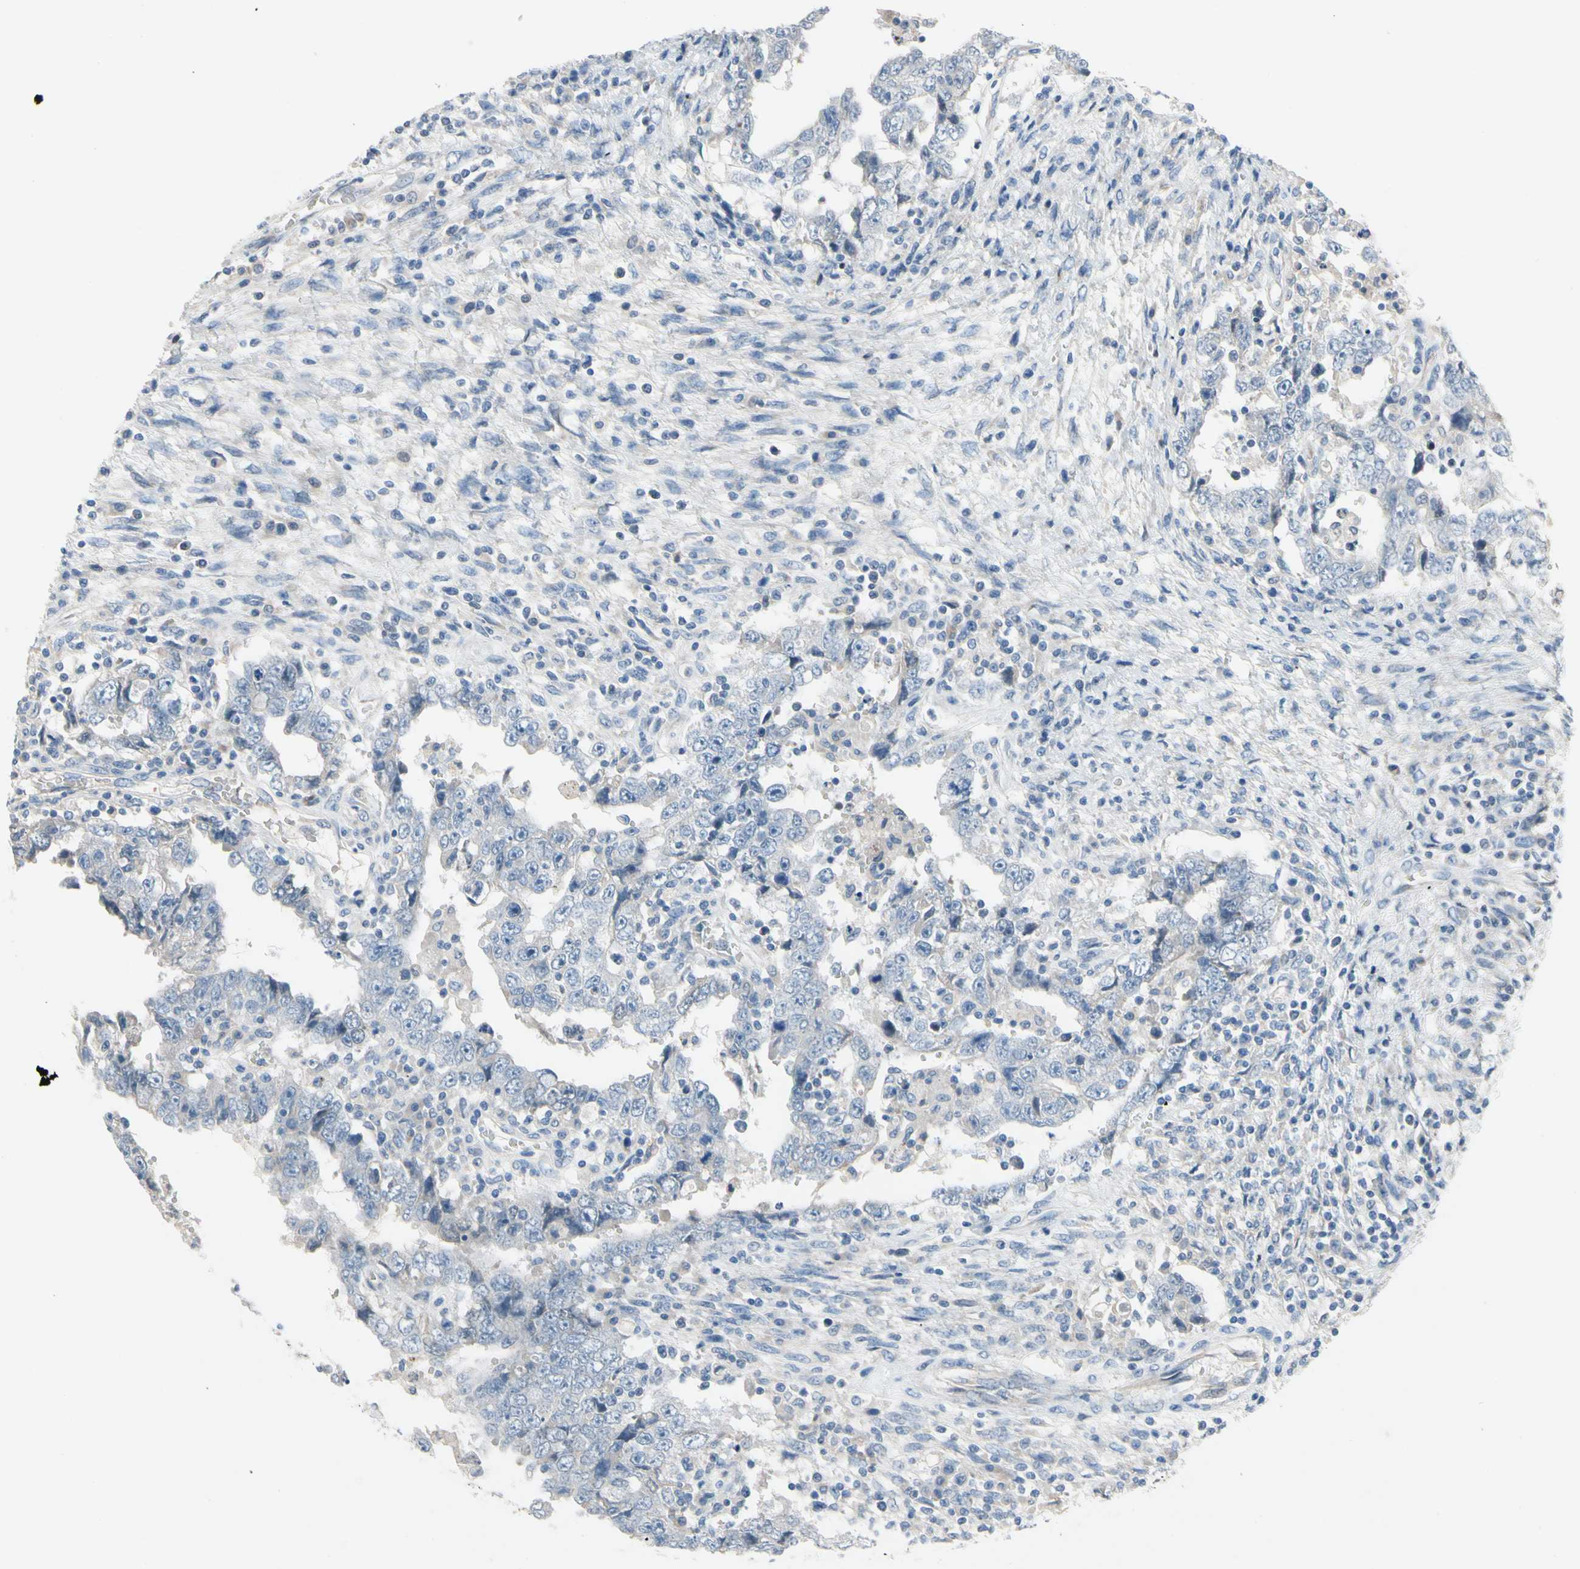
{"staining": {"intensity": "negative", "quantity": "none", "location": "none"}, "tissue": "testis cancer", "cell_type": "Tumor cells", "image_type": "cancer", "snomed": [{"axis": "morphology", "description": "Carcinoma, Embryonal, NOS"}, {"axis": "topography", "description": "Testis"}], "caption": "The immunohistochemistry (IHC) micrograph has no significant expression in tumor cells of embryonal carcinoma (testis) tissue.", "gene": "PIP5K1B", "patient": {"sex": "male", "age": 26}}